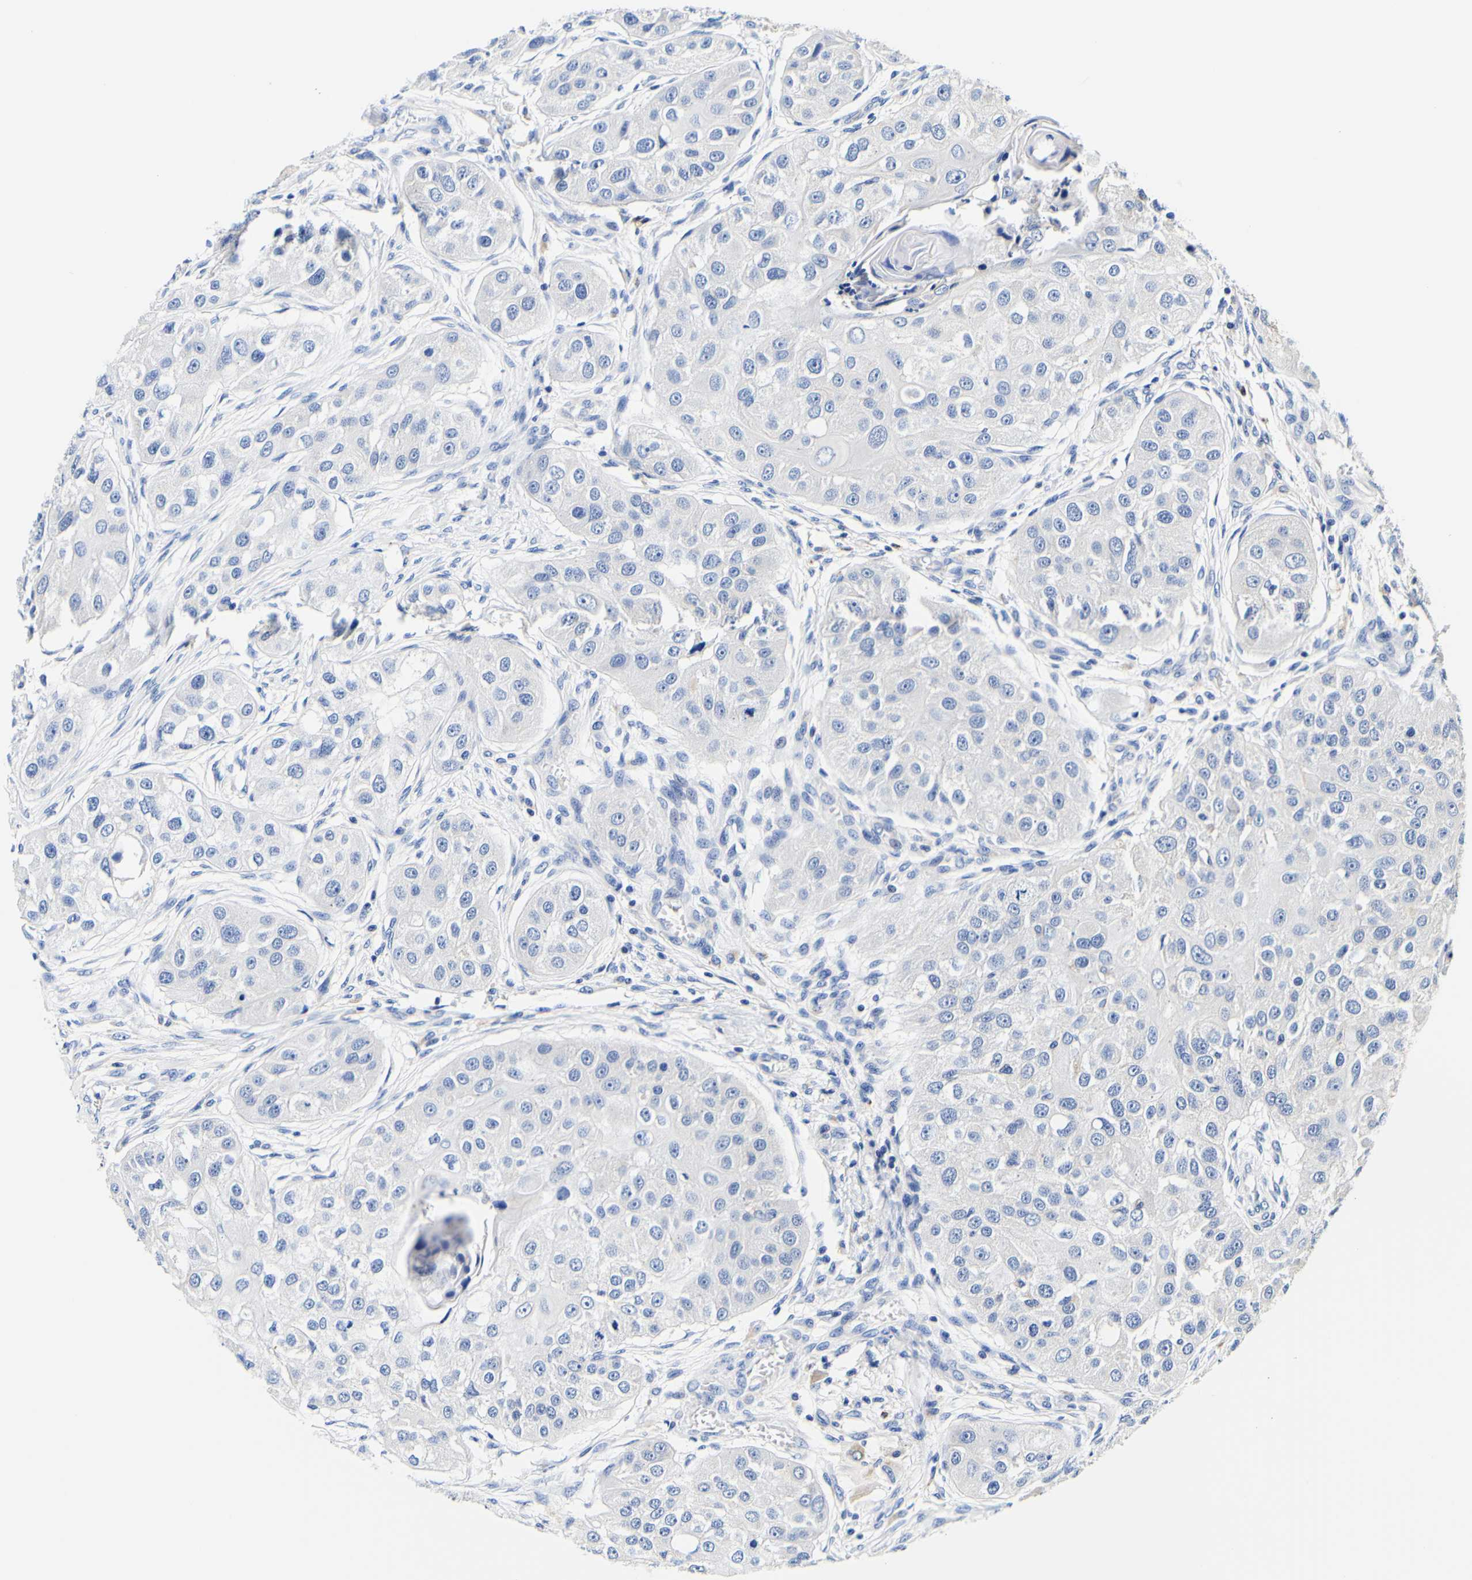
{"staining": {"intensity": "negative", "quantity": "none", "location": "none"}, "tissue": "head and neck cancer", "cell_type": "Tumor cells", "image_type": "cancer", "snomed": [{"axis": "morphology", "description": "Normal tissue, NOS"}, {"axis": "morphology", "description": "Squamous cell carcinoma, NOS"}, {"axis": "topography", "description": "Skeletal muscle"}, {"axis": "topography", "description": "Head-Neck"}], "caption": "Immunohistochemistry histopathology image of human head and neck cancer stained for a protein (brown), which exhibits no staining in tumor cells. (DAB (3,3'-diaminobenzidine) immunohistochemistry (IHC), high magnification).", "gene": "CAMK4", "patient": {"sex": "male", "age": 51}}